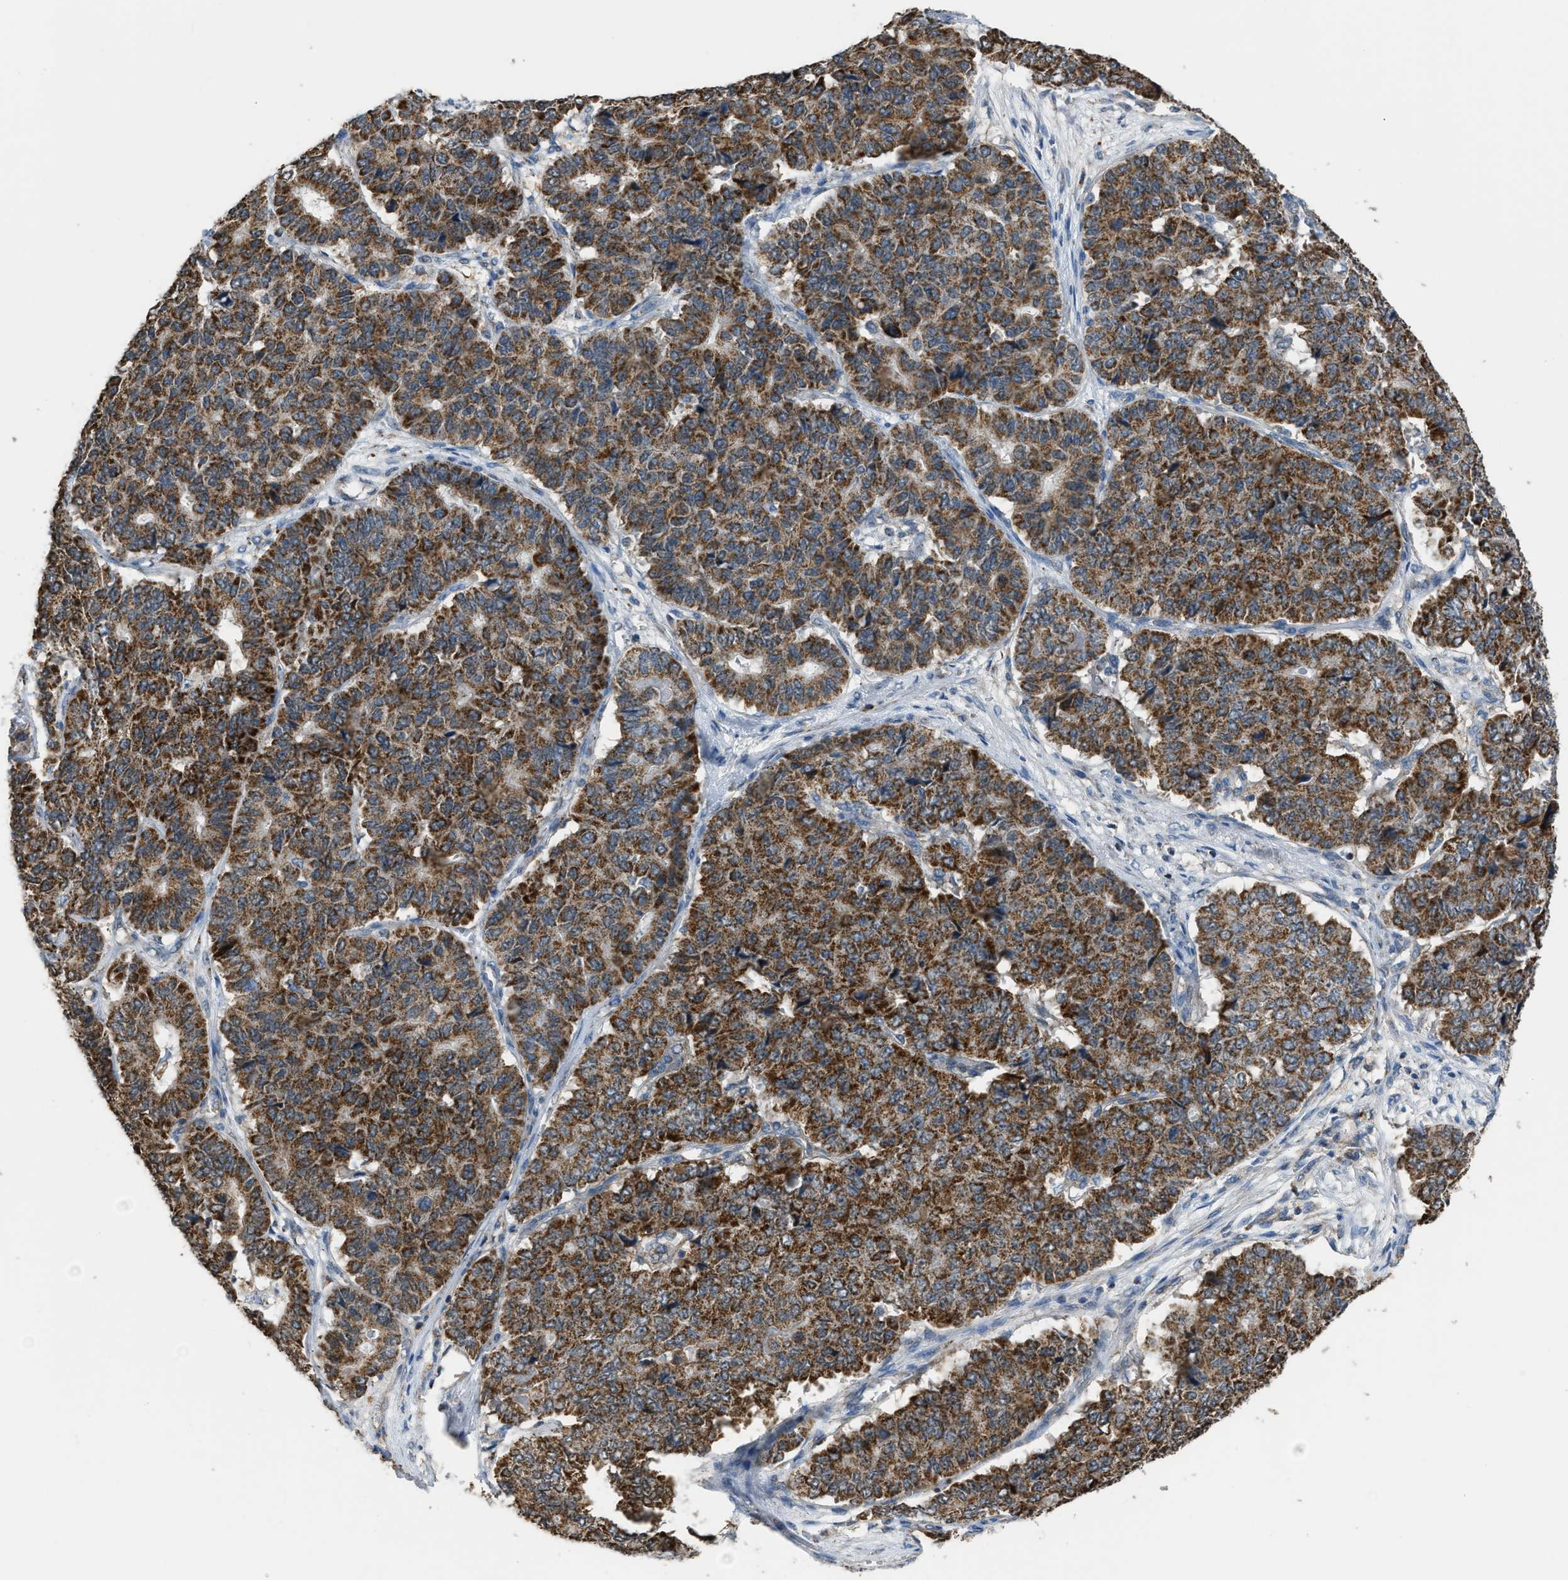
{"staining": {"intensity": "strong", "quantity": ">75%", "location": "cytoplasmic/membranous"}, "tissue": "pancreatic cancer", "cell_type": "Tumor cells", "image_type": "cancer", "snomed": [{"axis": "morphology", "description": "Adenocarcinoma, NOS"}, {"axis": "topography", "description": "Pancreas"}], "caption": "Adenocarcinoma (pancreatic) stained with a protein marker demonstrates strong staining in tumor cells.", "gene": "ETFB", "patient": {"sex": "male", "age": 50}}